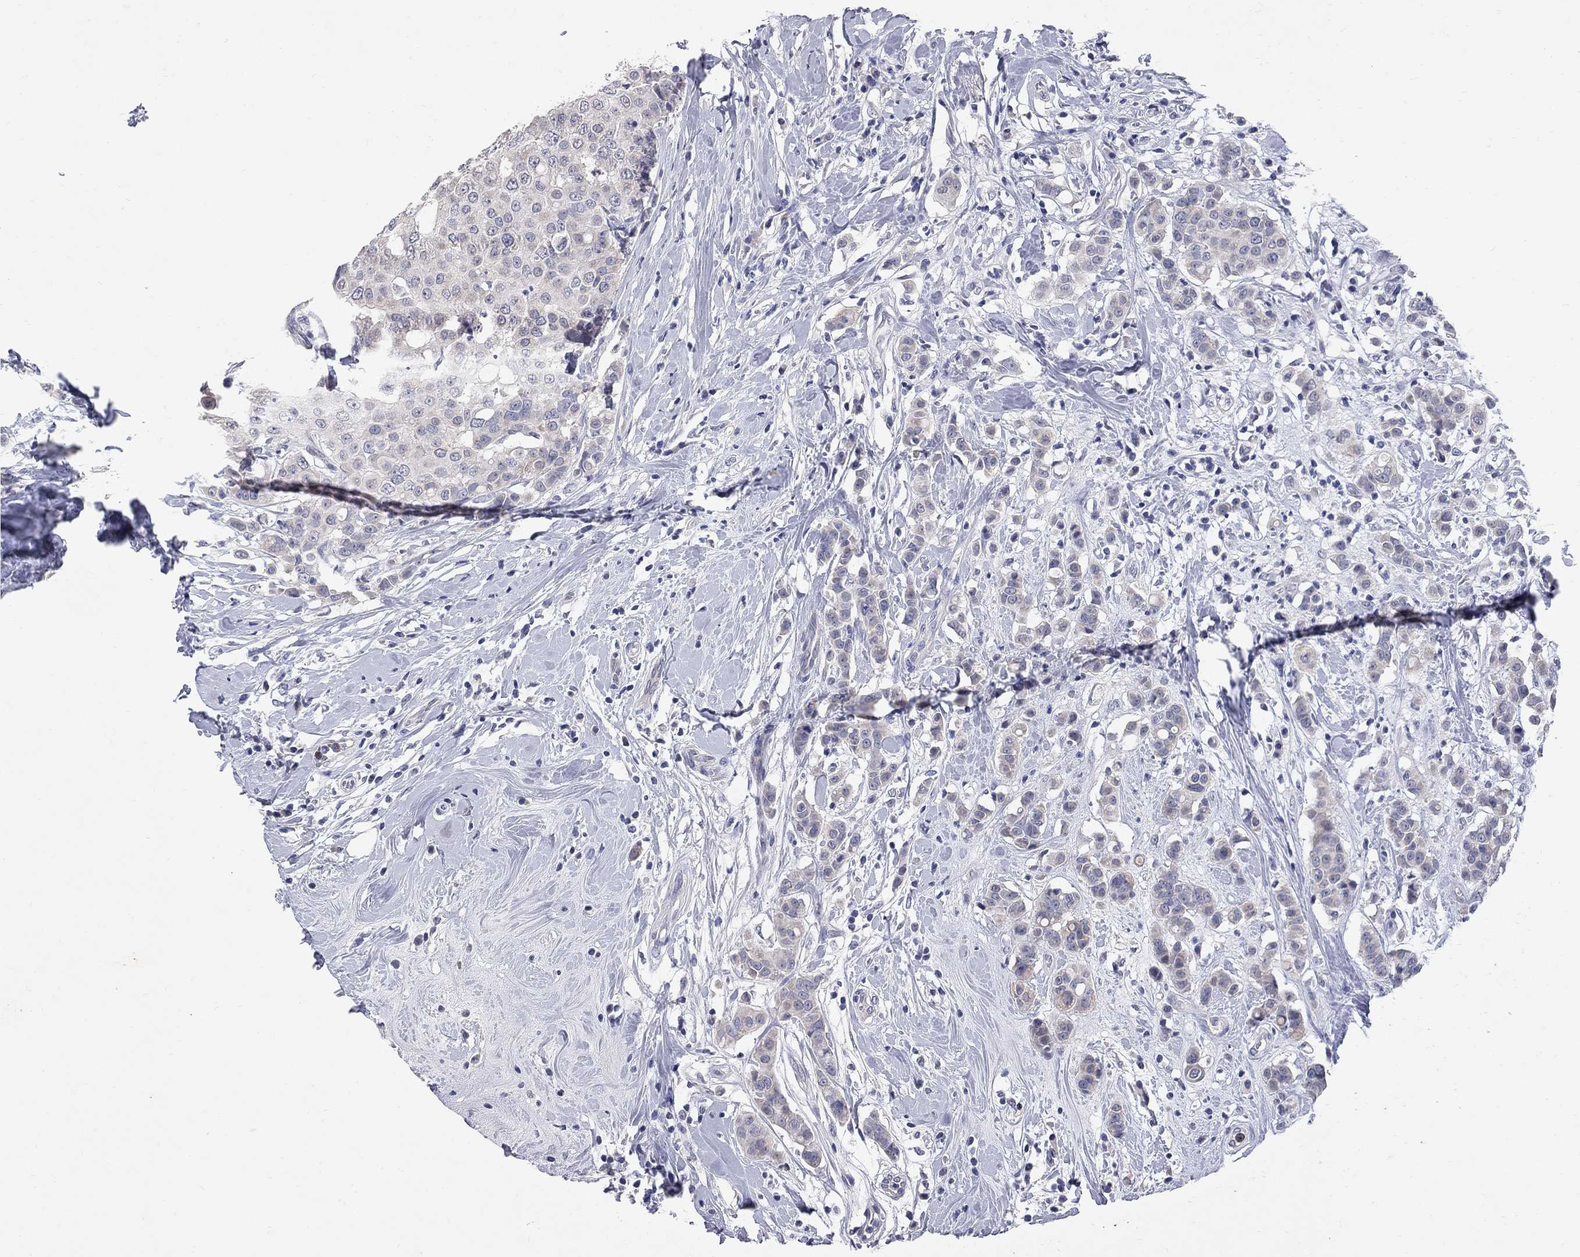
{"staining": {"intensity": "negative", "quantity": "none", "location": "none"}, "tissue": "breast cancer", "cell_type": "Tumor cells", "image_type": "cancer", "snomed": [{"axis": "morphology", "description": "Duct carcinoma"}, {"axis": "topography", "description": "Breast"}], "caption": "An IHC image of breast cancer is shown. There is no staining in tumor cells of breast cancer. The staining is performed using DAB (3,3'-diaminobenzidine) brown chromogen with nuclei counter-stained in using hematoxylin.", "gene": "NOS2", "patient": {"sex": "female", "age": 27}}